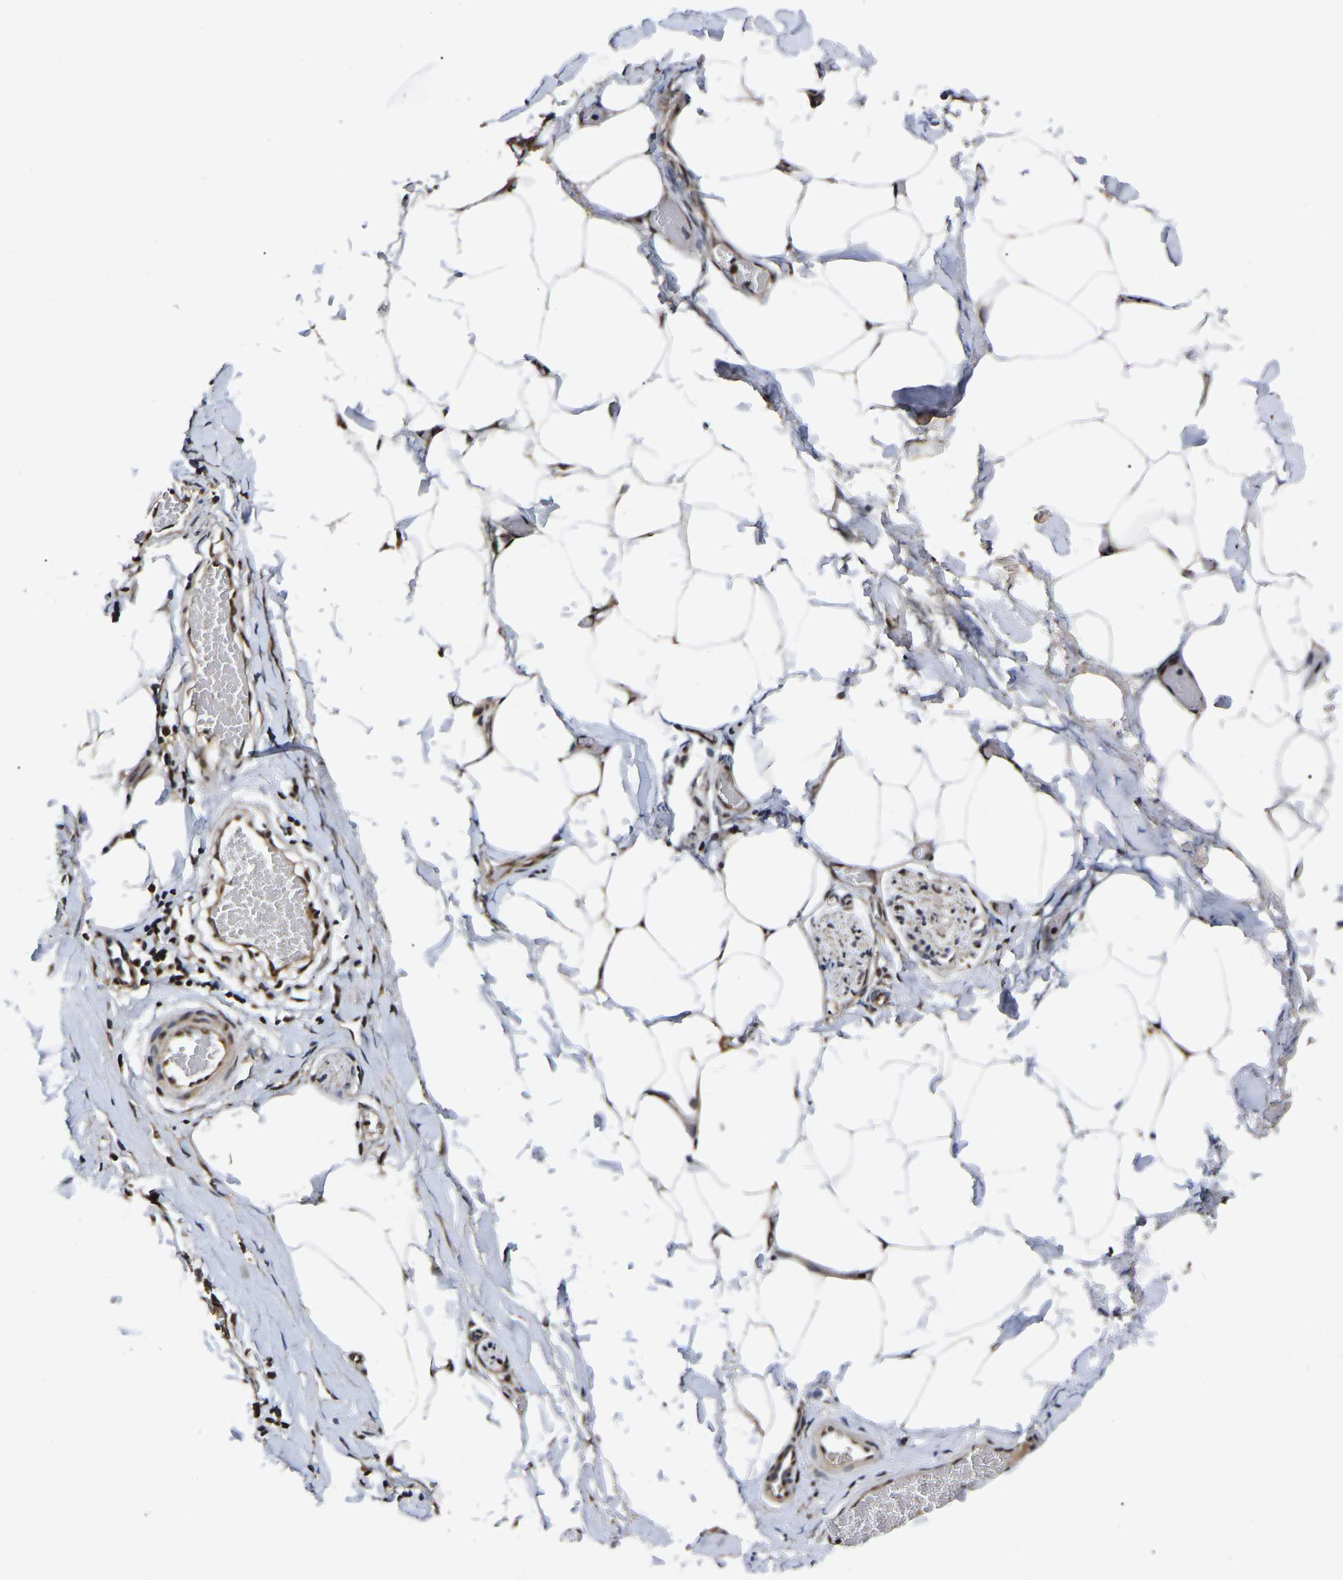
{"staining": {"intensity": "moderate", "quantity": ">75%", "location": "cytoplasmic/membranous,nuclear"}, "tissue": "adipose tissue", "cell_type": "Adipocytes", "image_type": "normal", "snomed": [{"axis": "morphology", "description": "Normal tissue, NOS"}, {"axis": "morphology", "description": "Adenocarcinoma, NOS"}, {"axis": "topography", "description": "Colon"}, {"axis": "topography", "description": "Peripheral nerve tissue"}], "caption": "The immunohistochemical stain labels moderate cytoplasmic/membranous,nuclear staining in adipocytes of benign adipose tissue.", "gene": "TRIM35", "patient": {"sex": "male", "age": 14}}